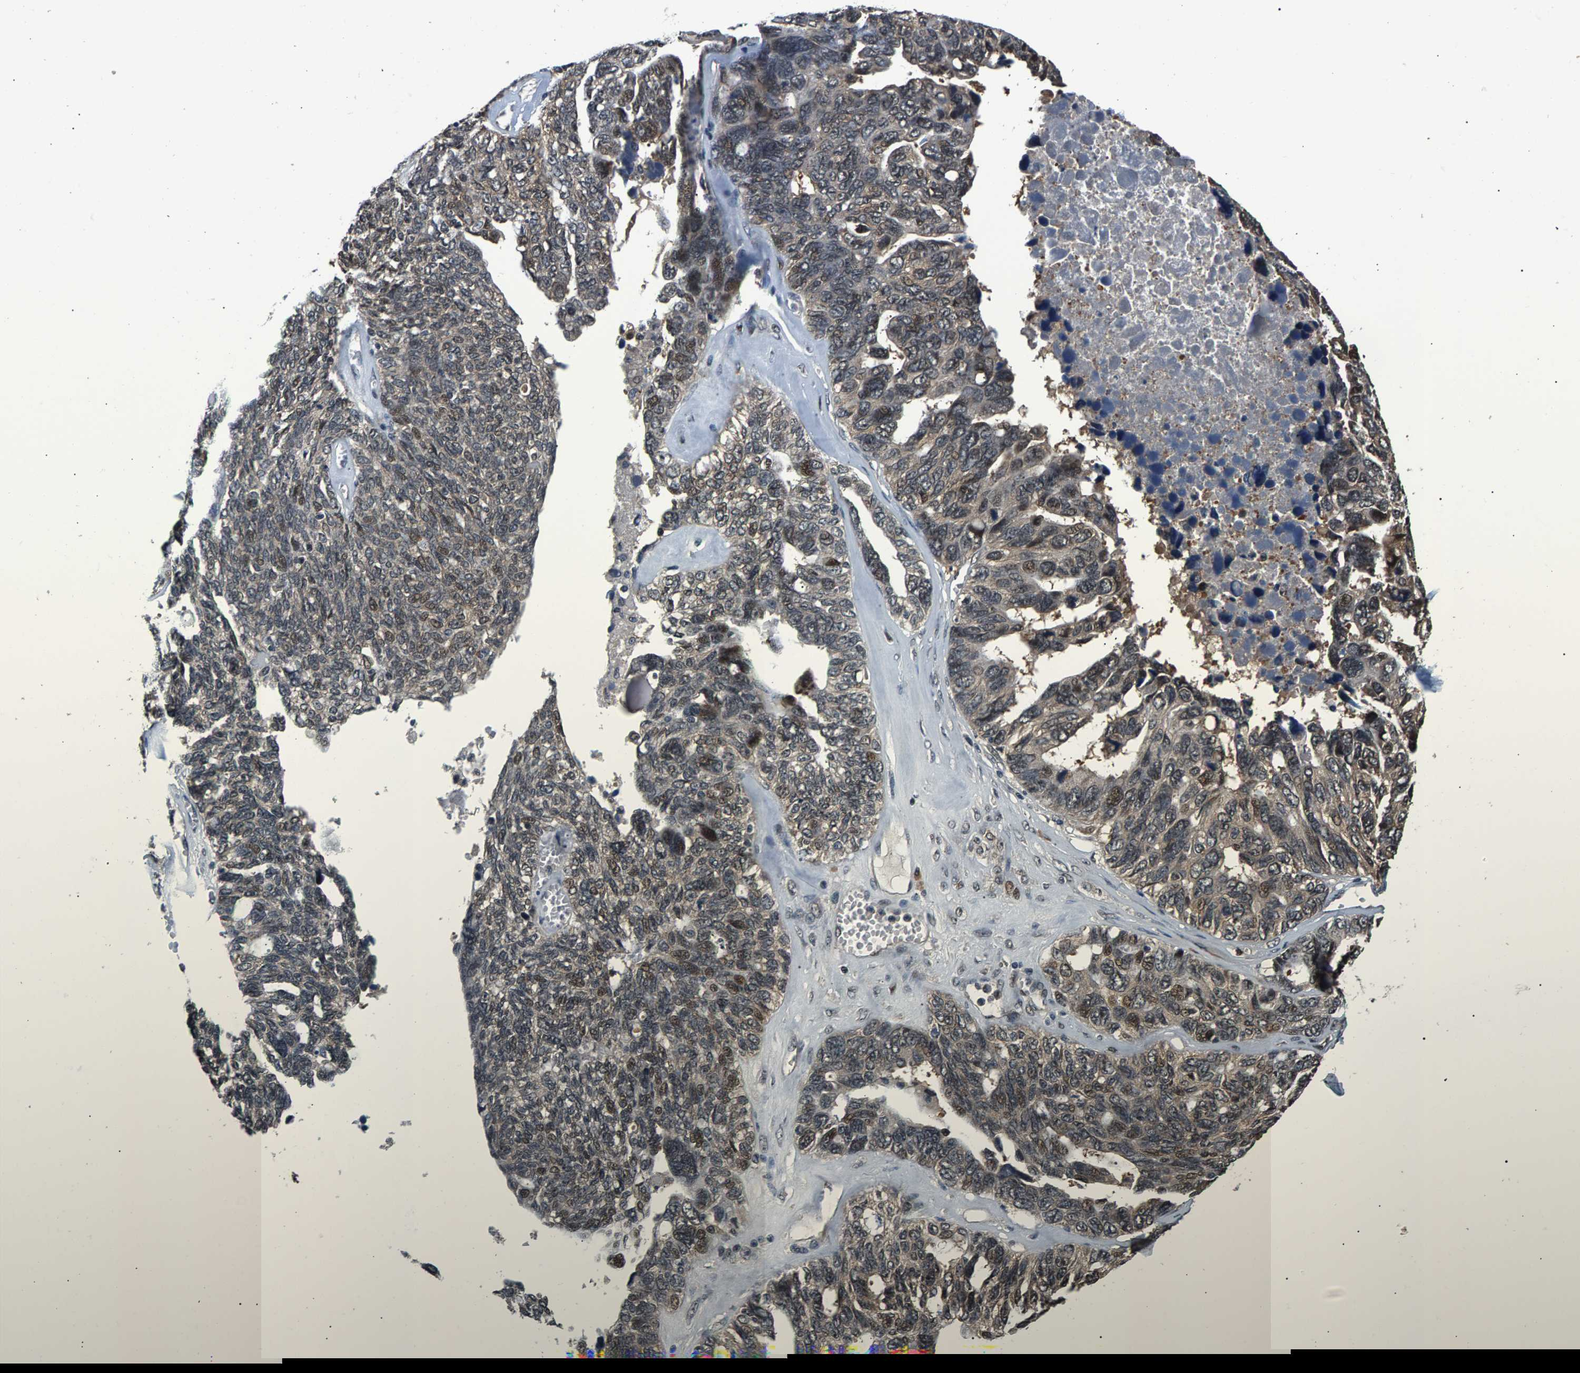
{"staining": {"intensity": "moderate", "quantity": "25%-75%", "location": "nuclear"}, "tissue": "ovarian cancer", "cell_type": "Tumor cells", "image_type": "cancer", "snomed": [{"axis": "morphology", "description": "Cystadenocarcinoma, serous, NOS"}, {"axis": "topography", "description": "Ovary"}], "caption": "Approximately 25%-75% of tumor cells in human ovarian cancer (serous cystadenocarcinoma) reveal moderate nuclear protein expression as visualized by brown immunohistochemical staining.", "gene": "RBM33", "patient": {"sex": "female", "age": 79}}